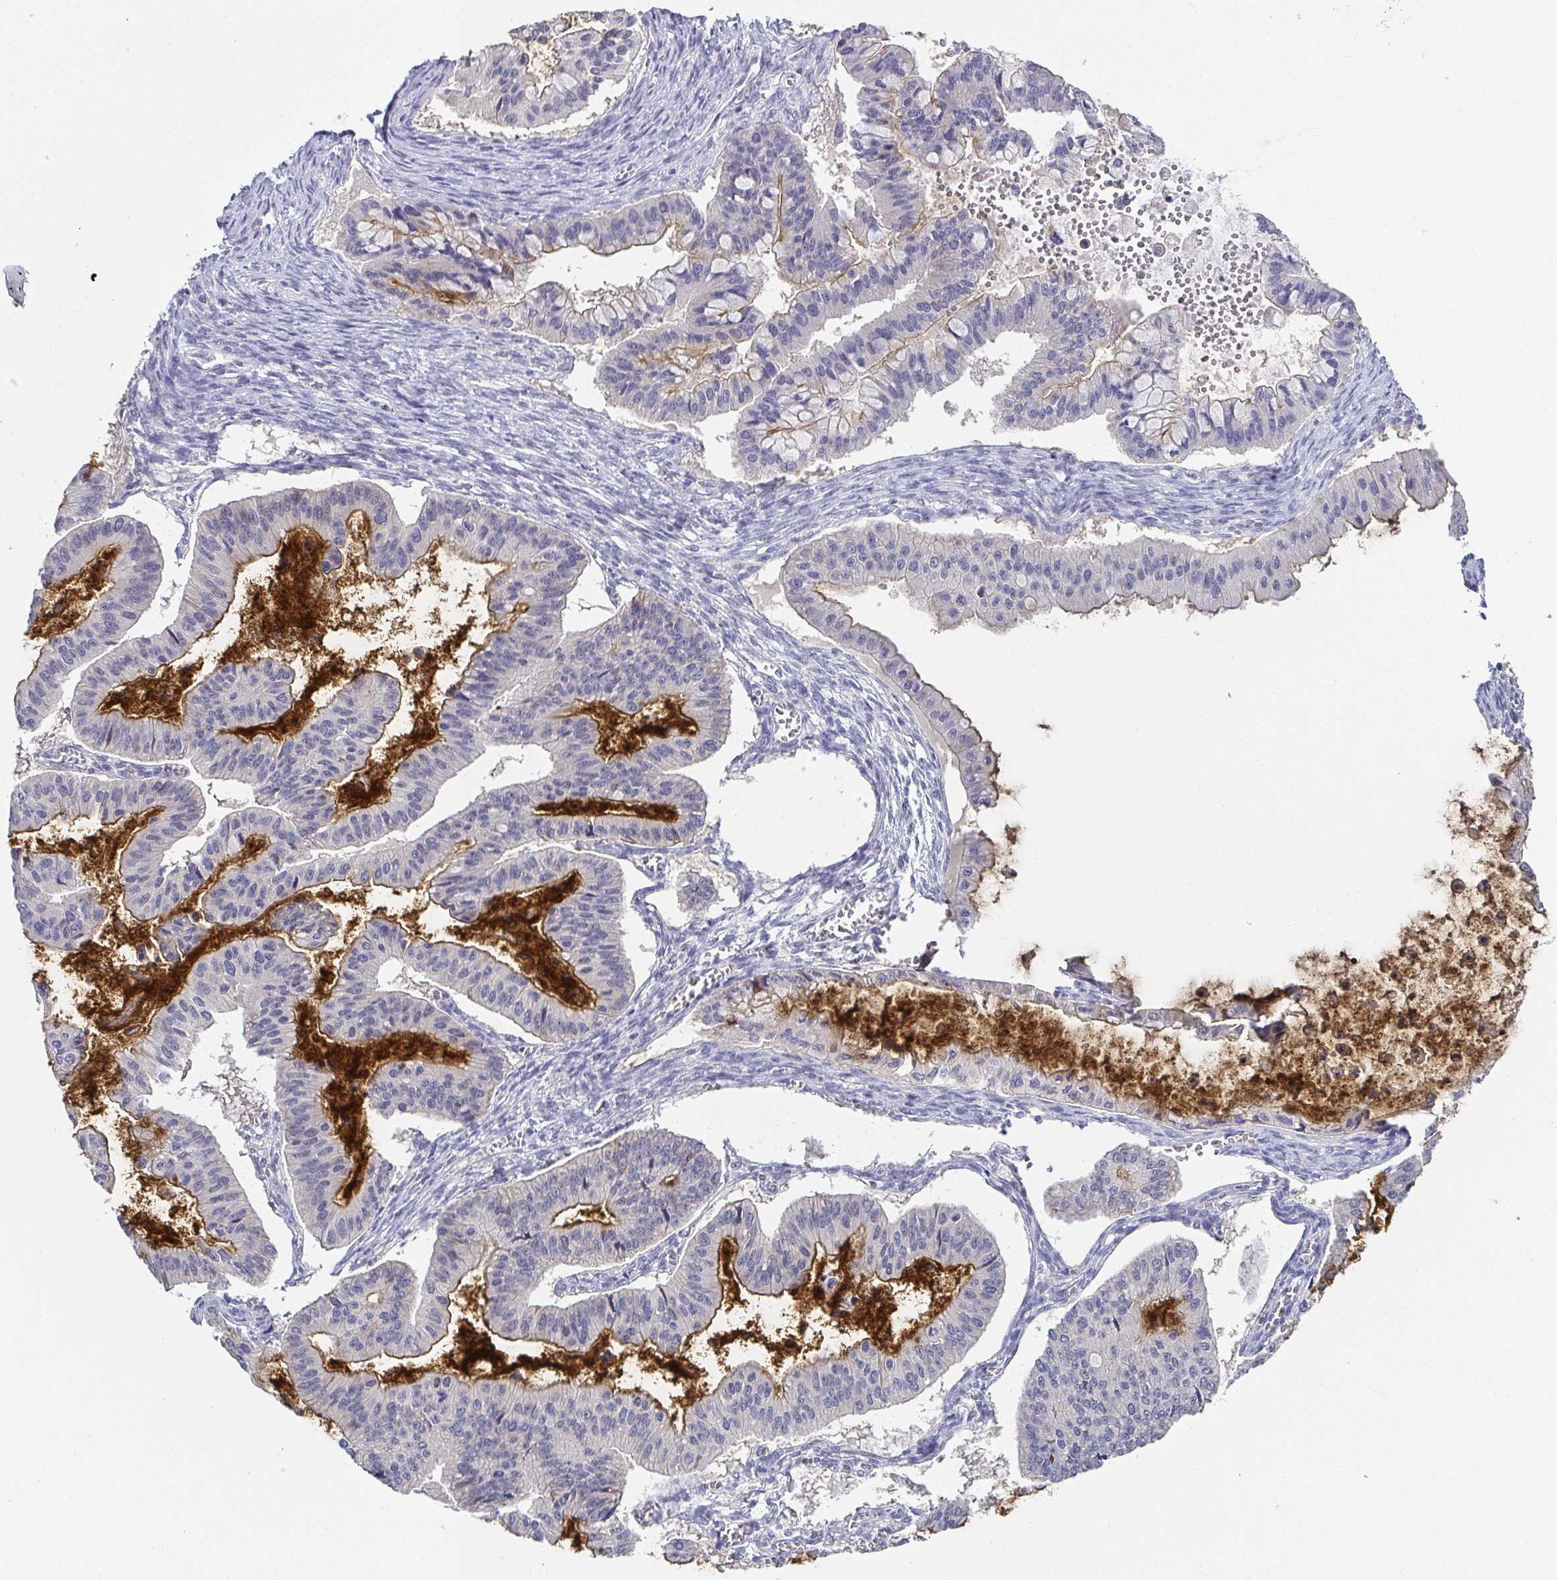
{"staining": {"intensity": "moderate", "quantity": "<25%", "location": "cytoplasmic/membranous"}, "tissue": "ovarian cancer", "cell_type": "Tumor cells", "image_type": "cancer", "snomed": [{"axis": "morphology", "description": "Cystadenocarcinoma, mucinous, NOS"}, {"axis": "topography", "description": "Ovary"}], "caption": "A brown stain highlights moderate cytoplasmic/membranous expression of a protein in human ovarian mucinous cystadenocarcinoma tumor cells.", "gene": "RNASE7", "patient": {"sex": "female", "age": 72}}